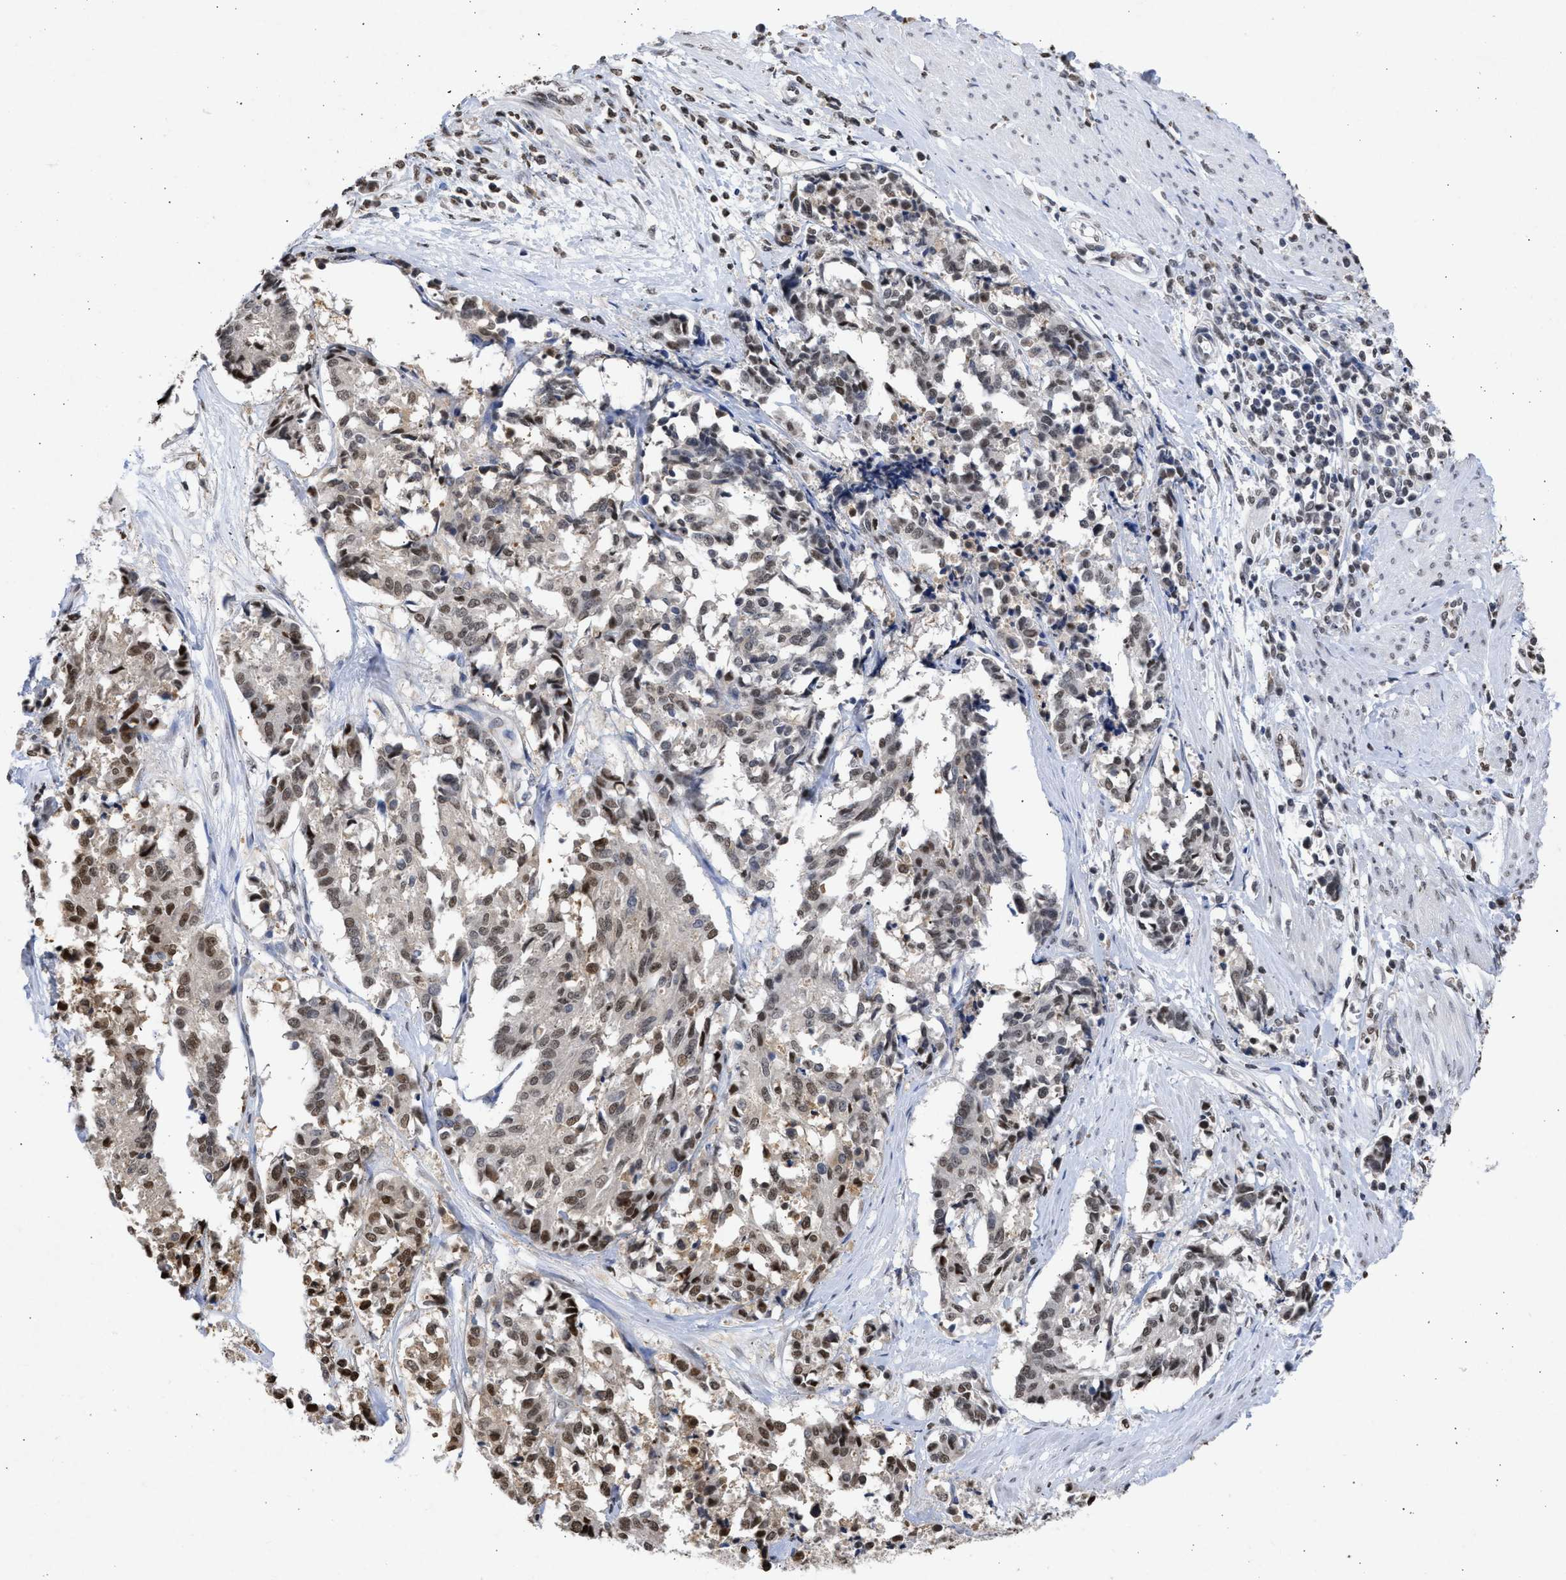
{"staining": {"intensity": "strong", "quantity": "25%-75%", "location": "nuclear"}, "tissue": "cervical cancer", "cell_type": "Tumor cells", "image_type": "cancer", "snomed": [{"axis": "morphology", "description": "Squamous cell carcinoma, NOS"}, {"axis": "topography", "description": "Cervix"}], "caption": "An image of human cervical cancer stained for a protein displays strong nuclear brown staining in tumor cells.", "gene": "NUP35", "patient": {"sex": "female", "age": 35}}